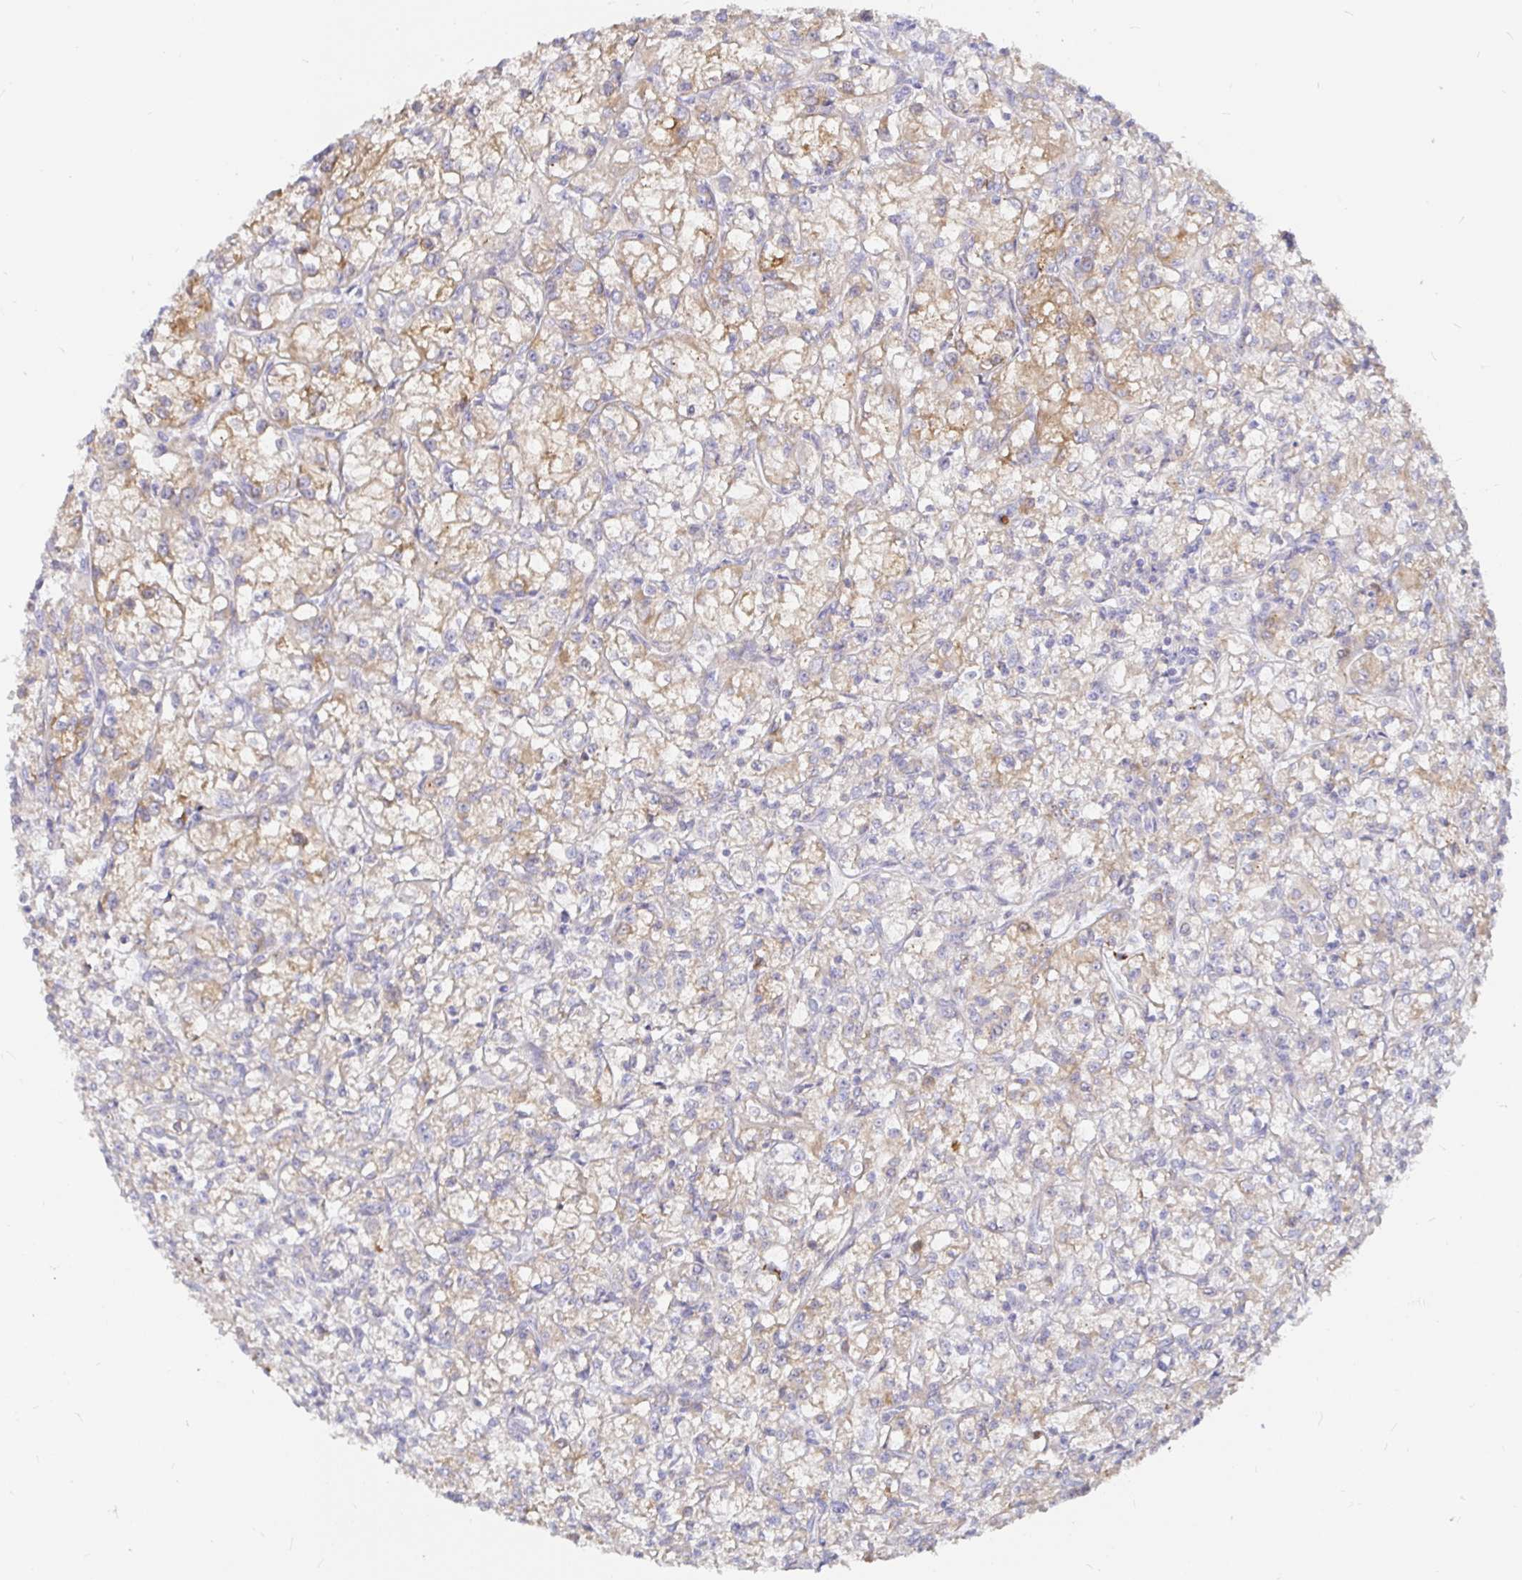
{"staining": {"intensity": "weak", "quantity": "25%-75%", "location": "cytoplasmic/membranous"}, "tissue": "renal cancer", "cell_type": "Tumor cells", "image_type": "cancer", "snomed": [{"axis": "morphology", "description": "Adenocarcinoma, NOS"}, {"axis": "topography", "description": "Kidney"}], "caption": "Adenocarcinoma (renal) stained with a protein marker exhibits weak staining in tumor cells.", "gene": "KCTD19", "patient": {"sex": "female", "age": 59}}